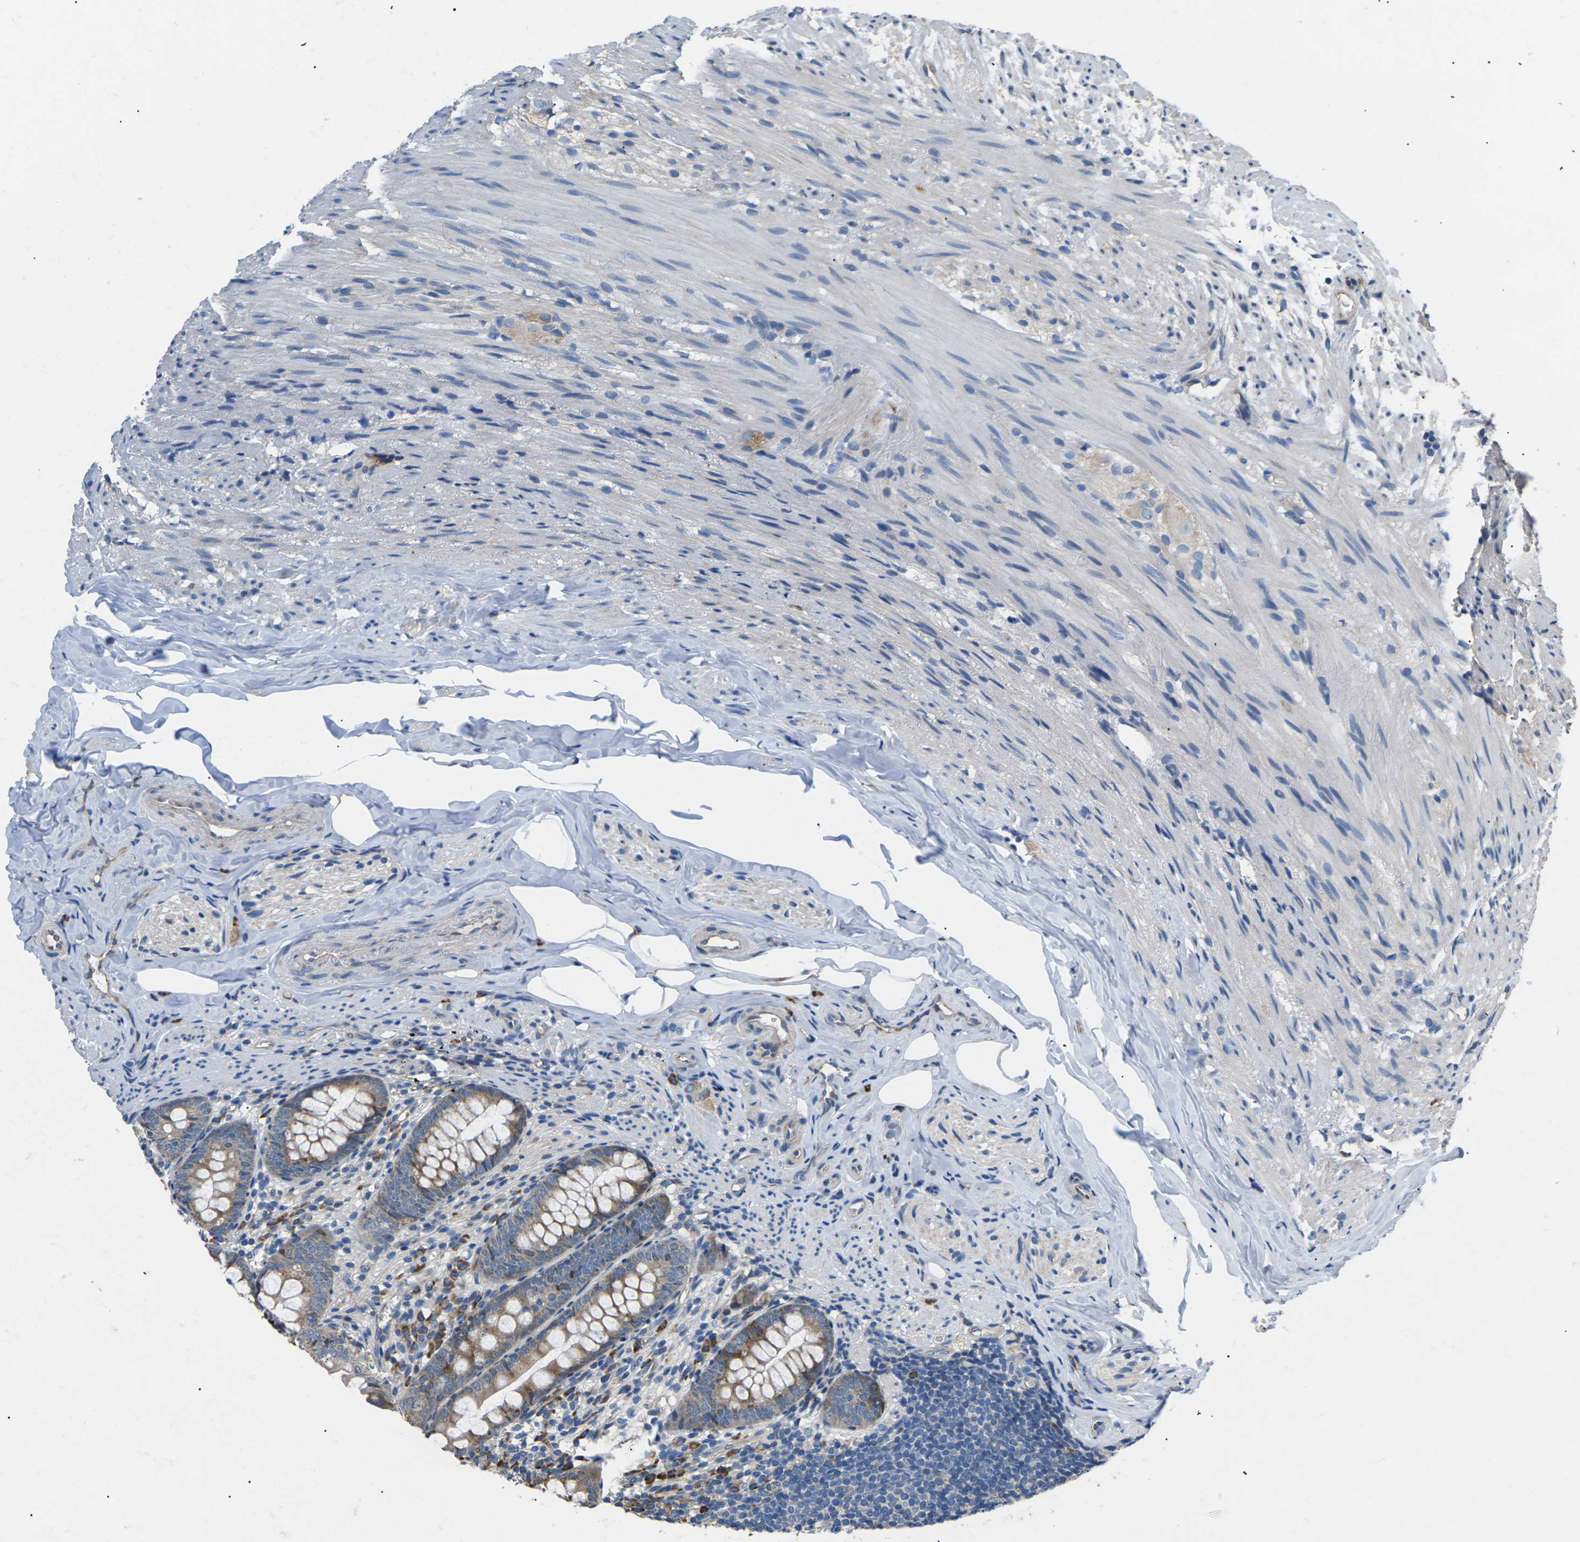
{"staining": {"intensity": "moderate", "quantity": ">75%", "location": "cytoplasmic/membranous"}, "tissue": "appendix", "cell_type": "Glandular cells", "image_type": "normal", "snomed": [{"axis": "morphology", "description": "Normal tissue, NOS"}, {"axis": "topography", "description": "Appendix"}], "caption": "The photomicrograph shows immunohistochemical staining of benign appendix. There is moderate cytoplasmic/membranous staining is present in about >75% of glandular cells.", "gene": "KLHDC8B", "patient": {"sex": "female", "age": 77}}